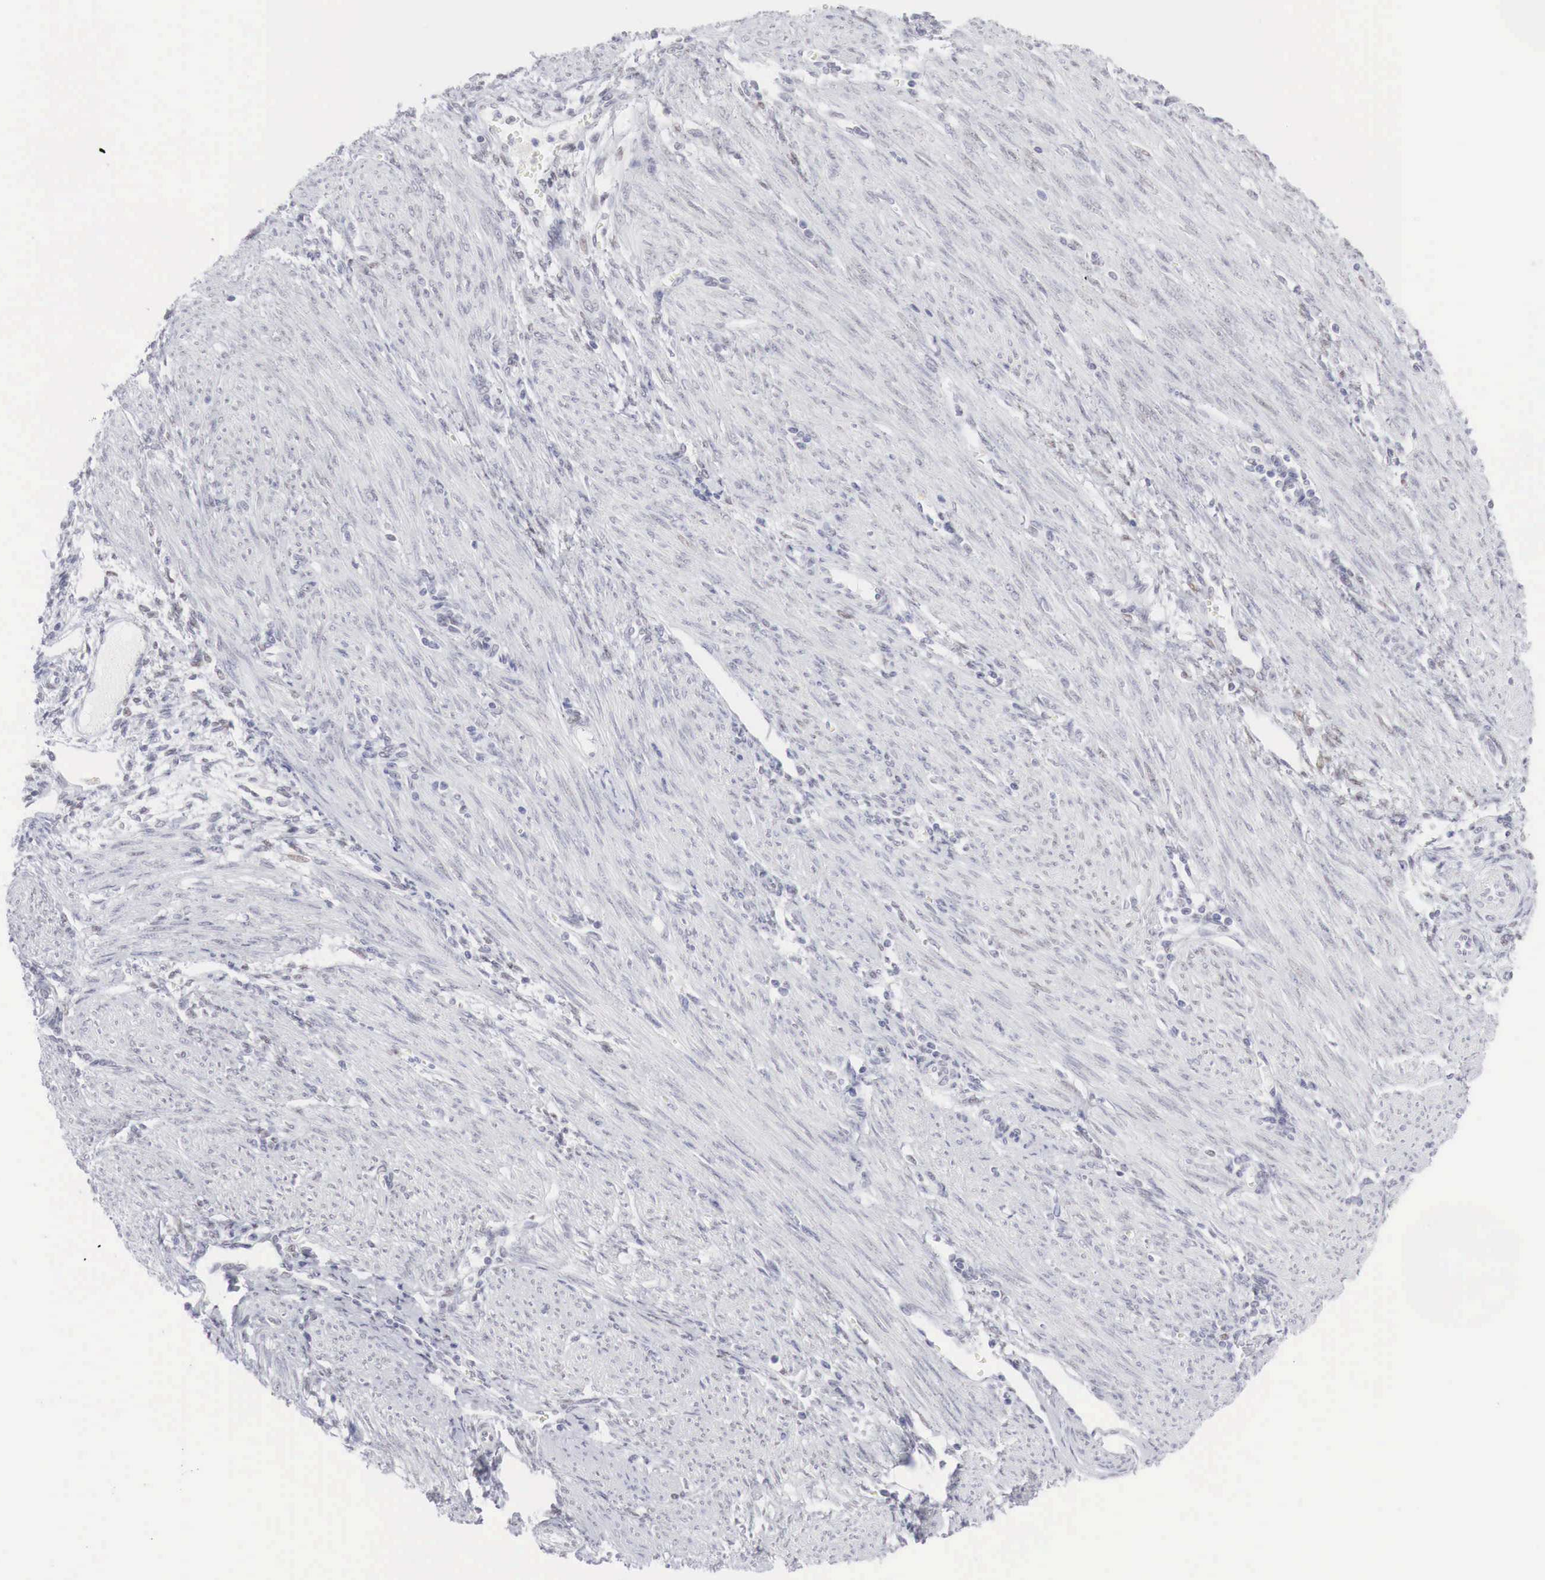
{"staining": {"intensity": "negative", "quantity": "none", "location": "none"}, "tissue": "endometrial cancer", "cell_type": "Tumor cells", "image_type": "cancer", "snomed": [{"axis": "morphology", "description": "Adenocarcinoma, NOS"}, {"axis": "topography", "description": "Endometrium"}], "caption": "Tumor cells show no significant staining in endometrial adenocarcinoma.", "gene": "FOXP2", "patient": {"sex": "female", "age": 51}}